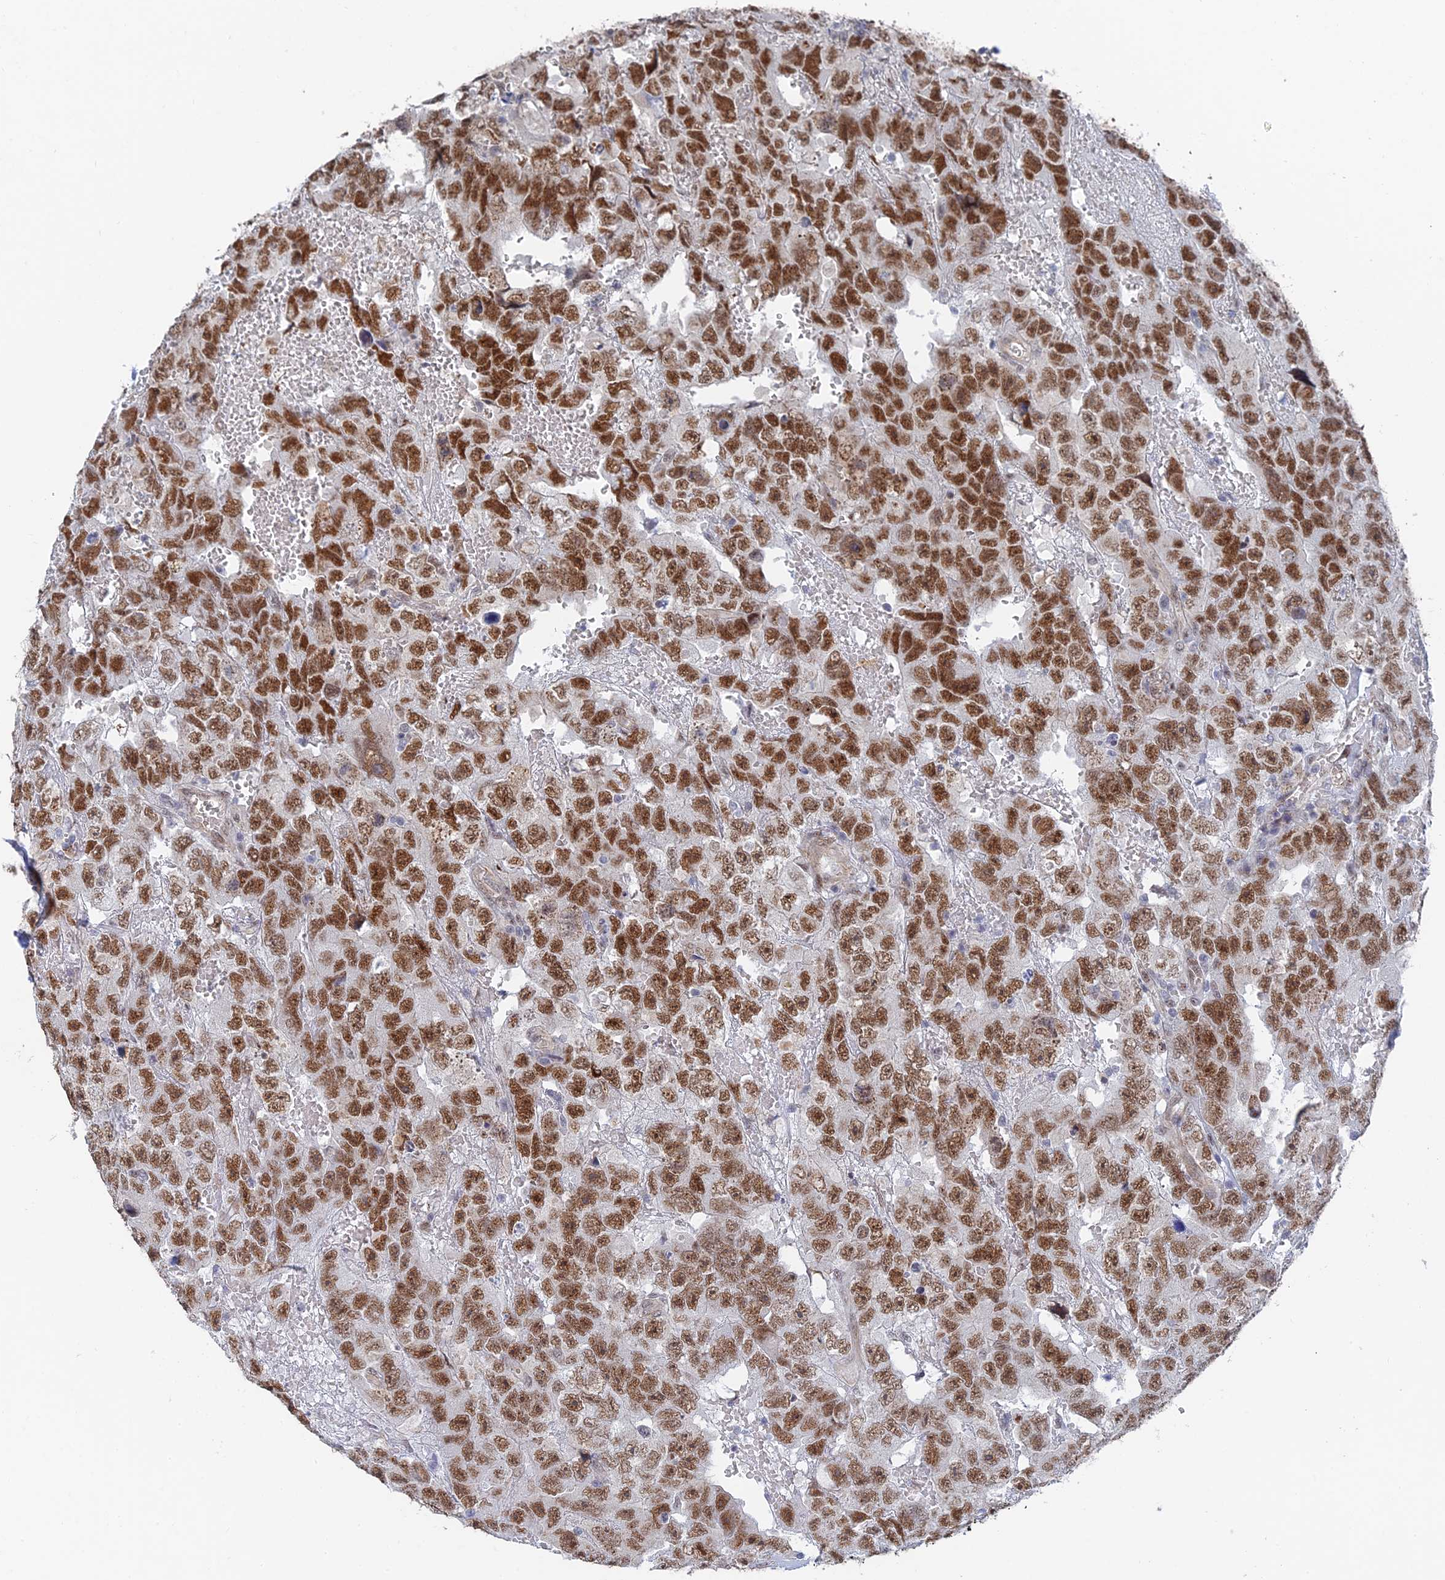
{"staining": {"intensity": "strong", "quantity": ">75%", "location": "nuclear"}, "tissue": "testis cancer", "cell_type": "Tumor cells", "image_type": "cancer", "snomed": [{"axis": "morphology", "description": "Carcinoma, Embryonal, NOS"}, {"axis": "topography", "description": "Testis"}], "caption": "DAB immunohistochemical staining of embryonal carcinoma (testis) displays strong nuclear protein staining in approximately >75% of tumor cells.", "gene": "CFAP92", "patient": {"sex": "male", "age": 45}}